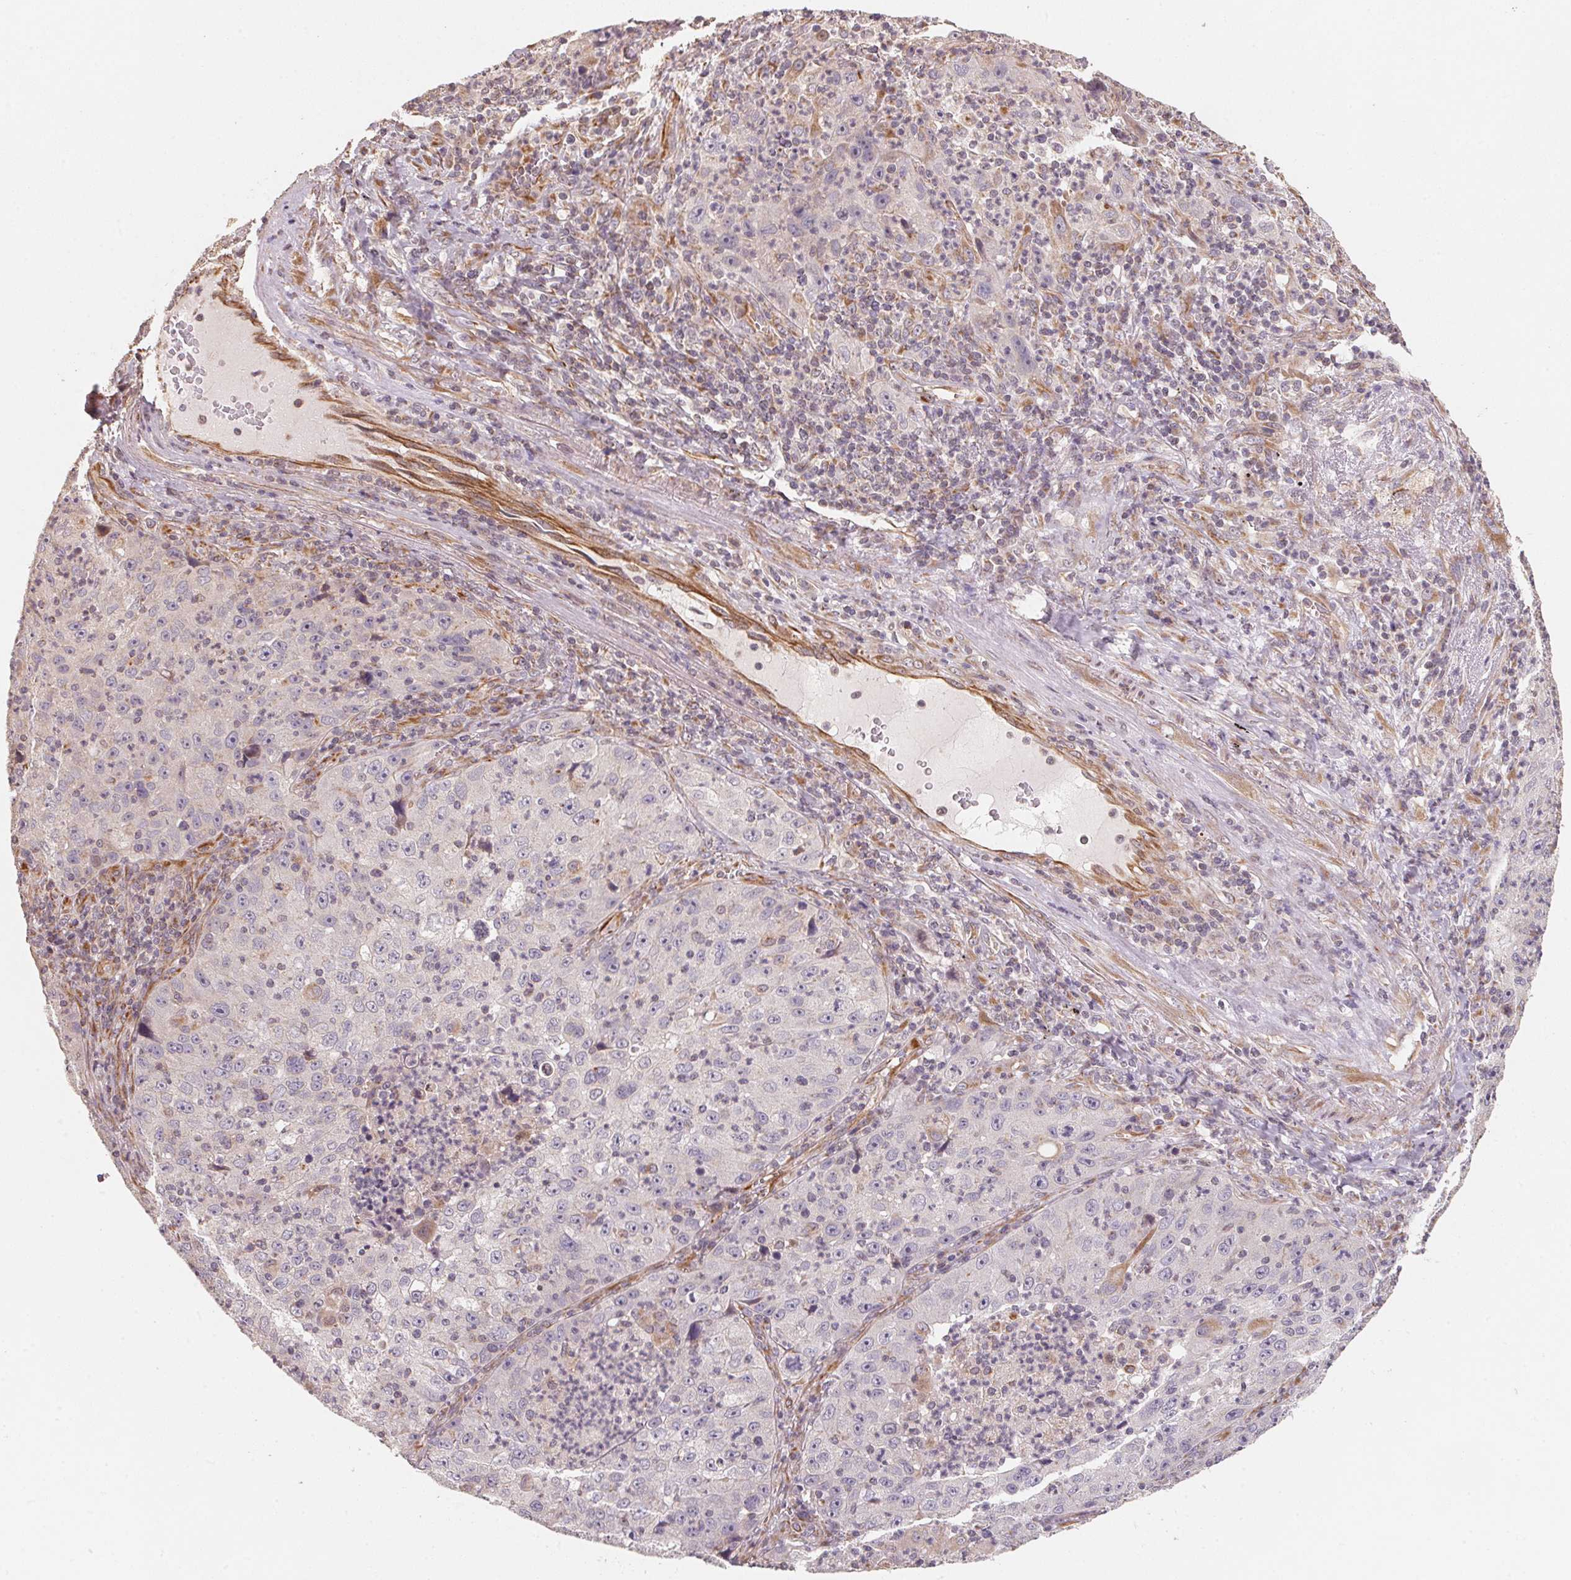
{"staining": {"intensity": "negative", "quantity": "none", "location": "none"}, "tissue": "lung cancer", "cell_type": "Tumor cells", "image_type": "cancer", "snomed": [{"axis": "morphology", "description": "Squamous cell carcinoma, NOS"}, {"axis": "topography", "description": "Lung"}], "caption": "An image of squamous cell carcinoma (lung) stained for a protein displays no brown staining in tumor cells.", "gene": "TSPAN12", "patient": {"sex": "male", "age": 71}}